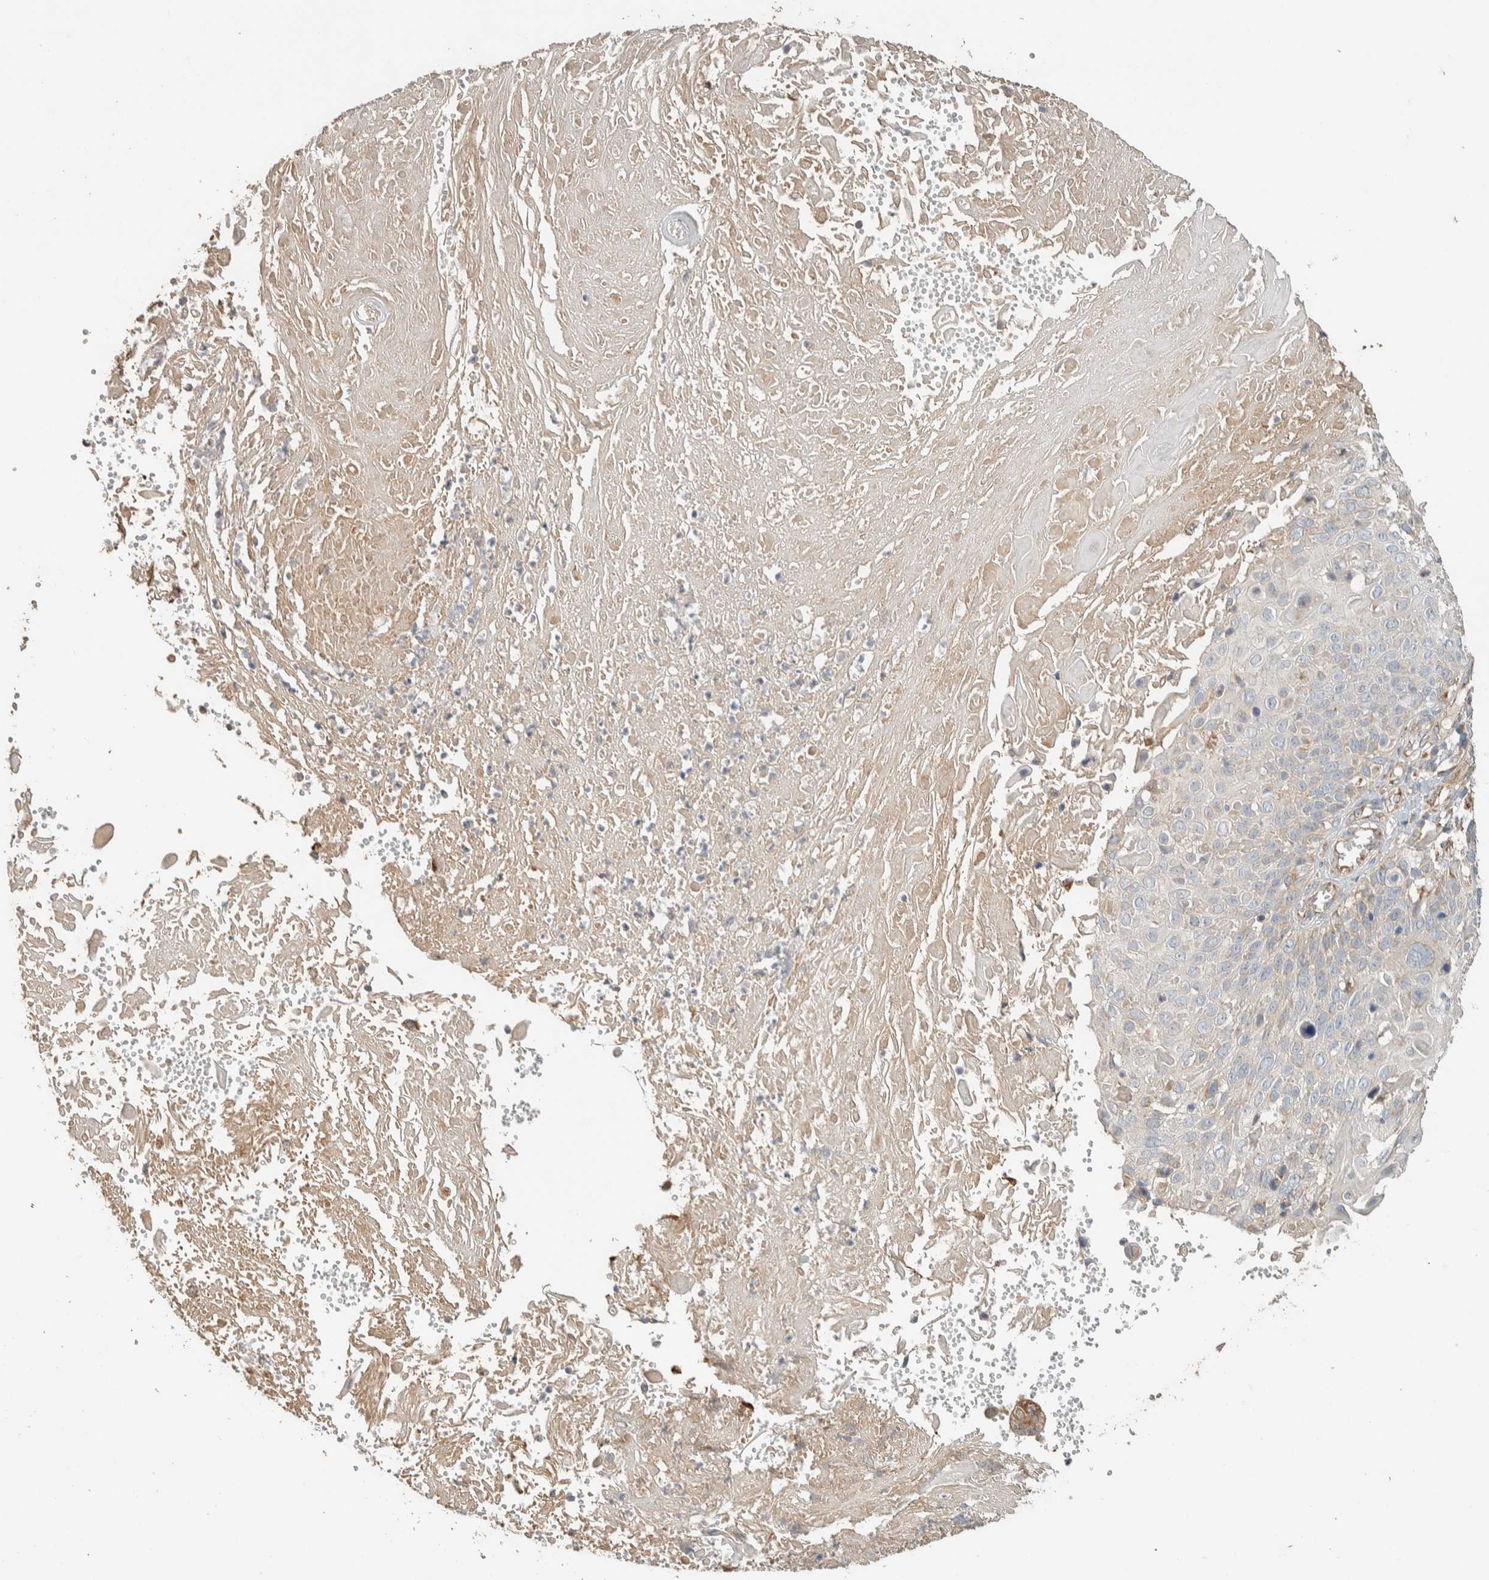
{"staining": {"intensity": "weak", "quantity": "<25%", "location": "cytoplasmic/membranous"}, "tissue": "cervical cancer", "cell_type": "Tumor cells", "image_type": "cancer", "snomed": [{"axis": "morphology", "description": "Squamous cell carcinoma, NOS"}, {"axis": "topography", "description": "Cervix"}], "caption": "Immunohistochemistry (IHC) of human cervical squamous cell carcinoma displays no positivity in tumor cells. (Stains: DAB (3,3'-diaminobenzidine) immunohistochemistry with hematoxylin counter stain, Microscopy: brightfield microscopy at high magnification).", "gene": "PDE7B", "patient": {"sex": "female", "age": 74}}